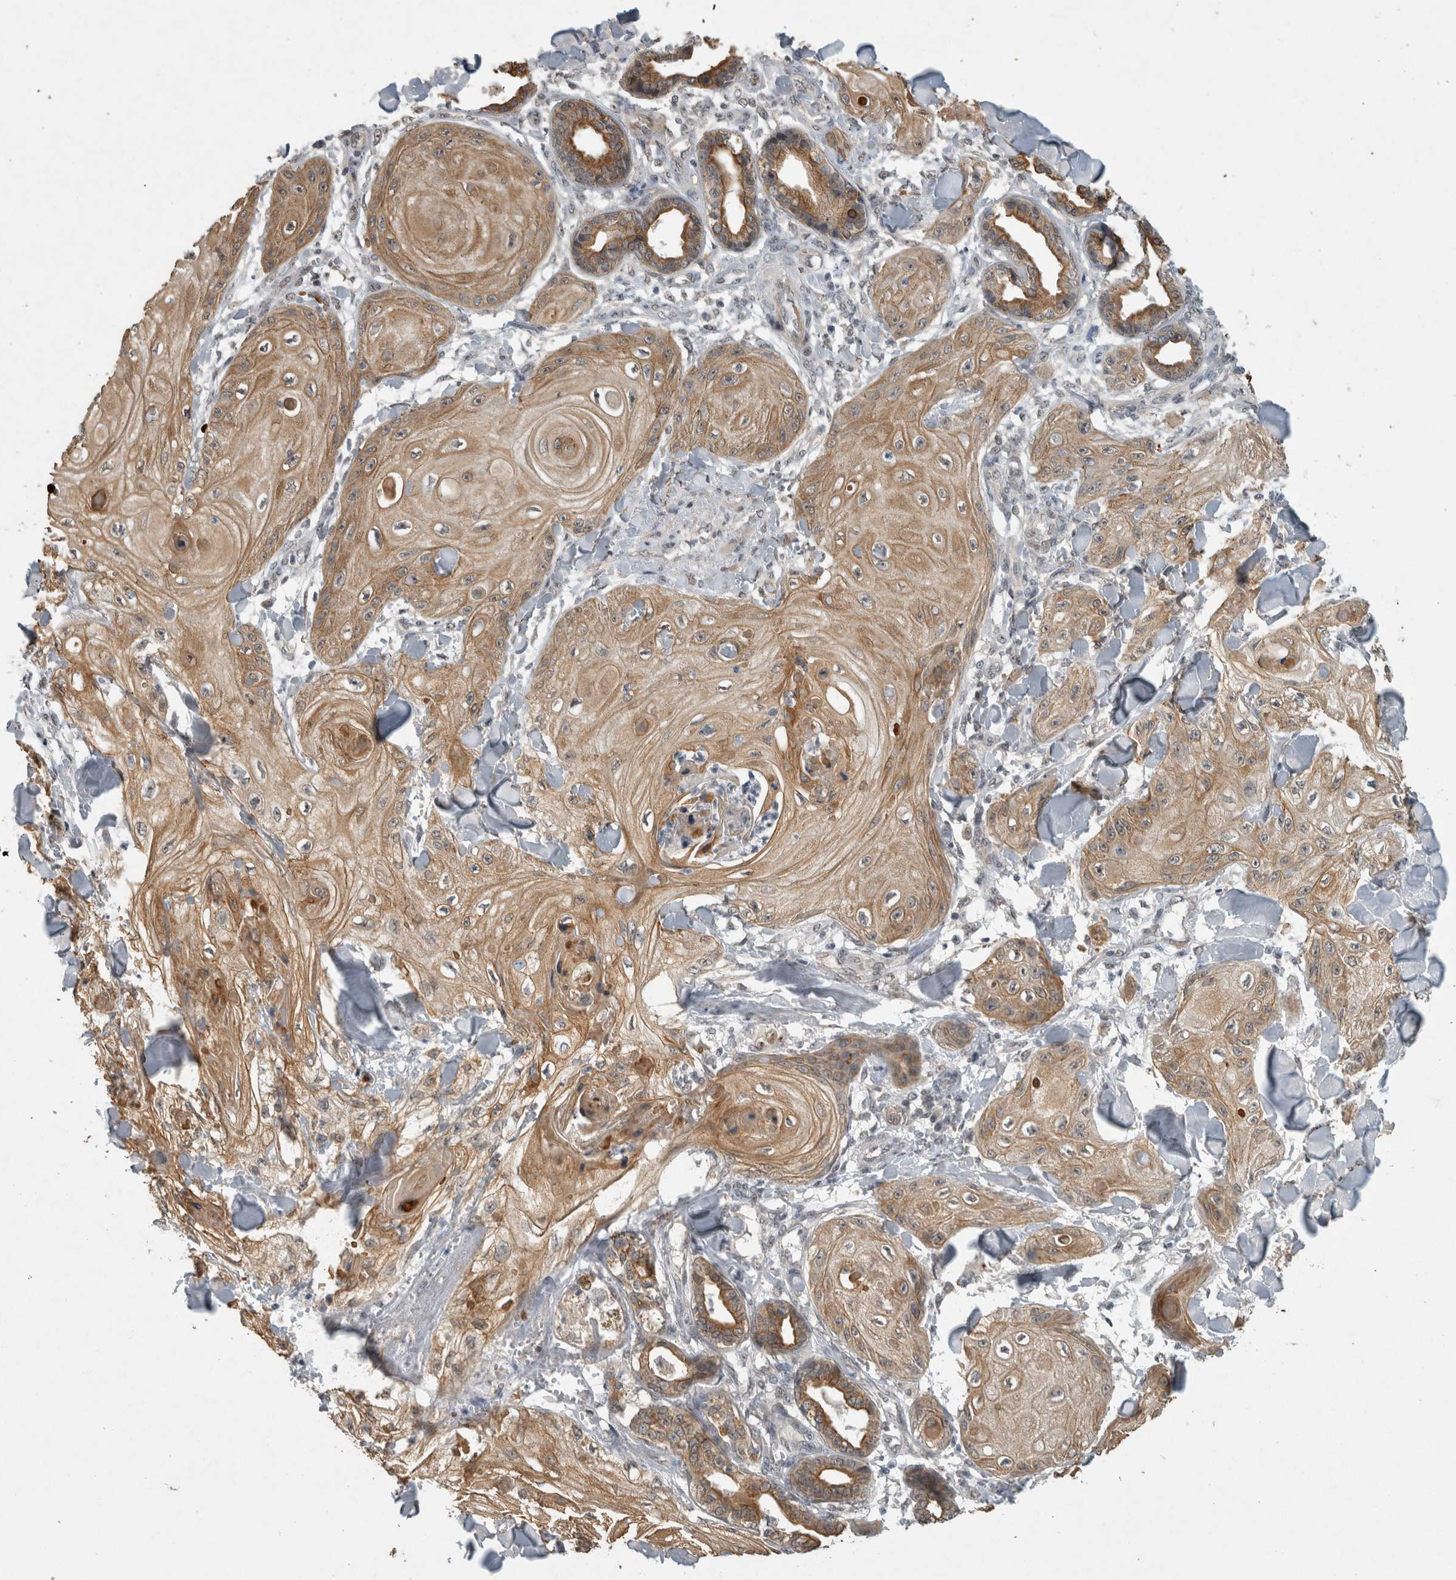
{"staining": {"intensity": "moderate", "quantity": ">75%", "location": "cytoplasmic/membranous"}, "tissue": "skin cancer", "cell_type": "Tumor cells", "image_type": "cancer", "snomed": [{"axis": "morphology", "description": "Squamous cell carcinoma, NOS"}, {"axis": "topography", "description": "Skin"}], "caption": "Skin cancer (squamous cell carcinoma) stained for a protein (brown) exhibits moderate cytoplasmic/membranous positive staining in about >75% of tumor cells.", "gene": "RHPN1", "patient": {"sex": "male", "age": 74}}